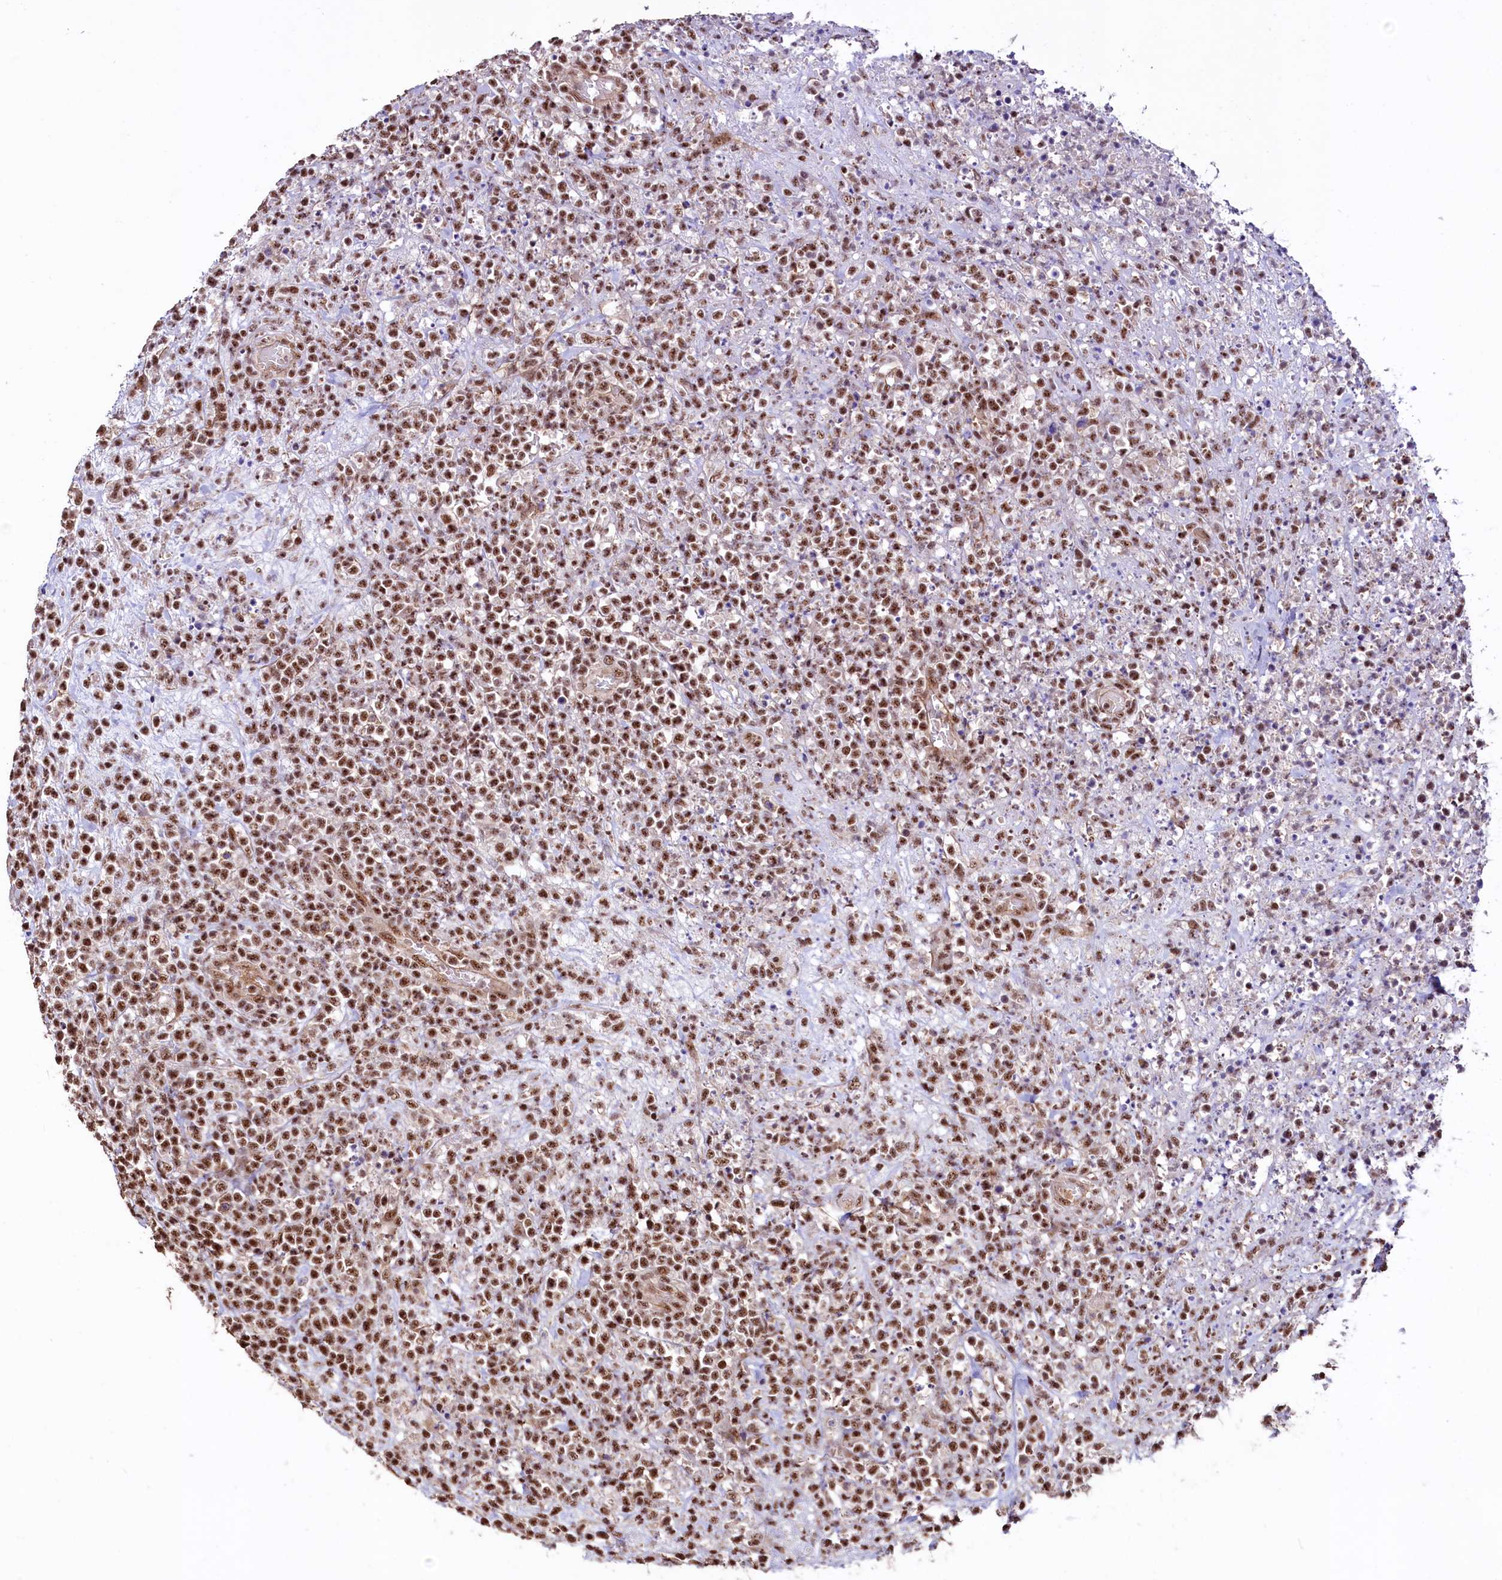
{"staining": {"intensity": "strong", "quantity": ">75%", "location": "nuclear"}, "tissue": "lymphoma", "cell_type": "Tumor cells", "image_type": "cancer", "snomed": [{"axis": "morphology", "description": "Malignant lymphoma, non-Hodgkin's type, High grade"}, {"axis": "topography", "description": "Colon"}], "caption": "Lymphoma stained for a protein (brown) demonstrates strong nuclear positive expression in about >75% of tumor cells.", "gene": "SFSWAP", "patient": {"sex": "female", "age": 53}}